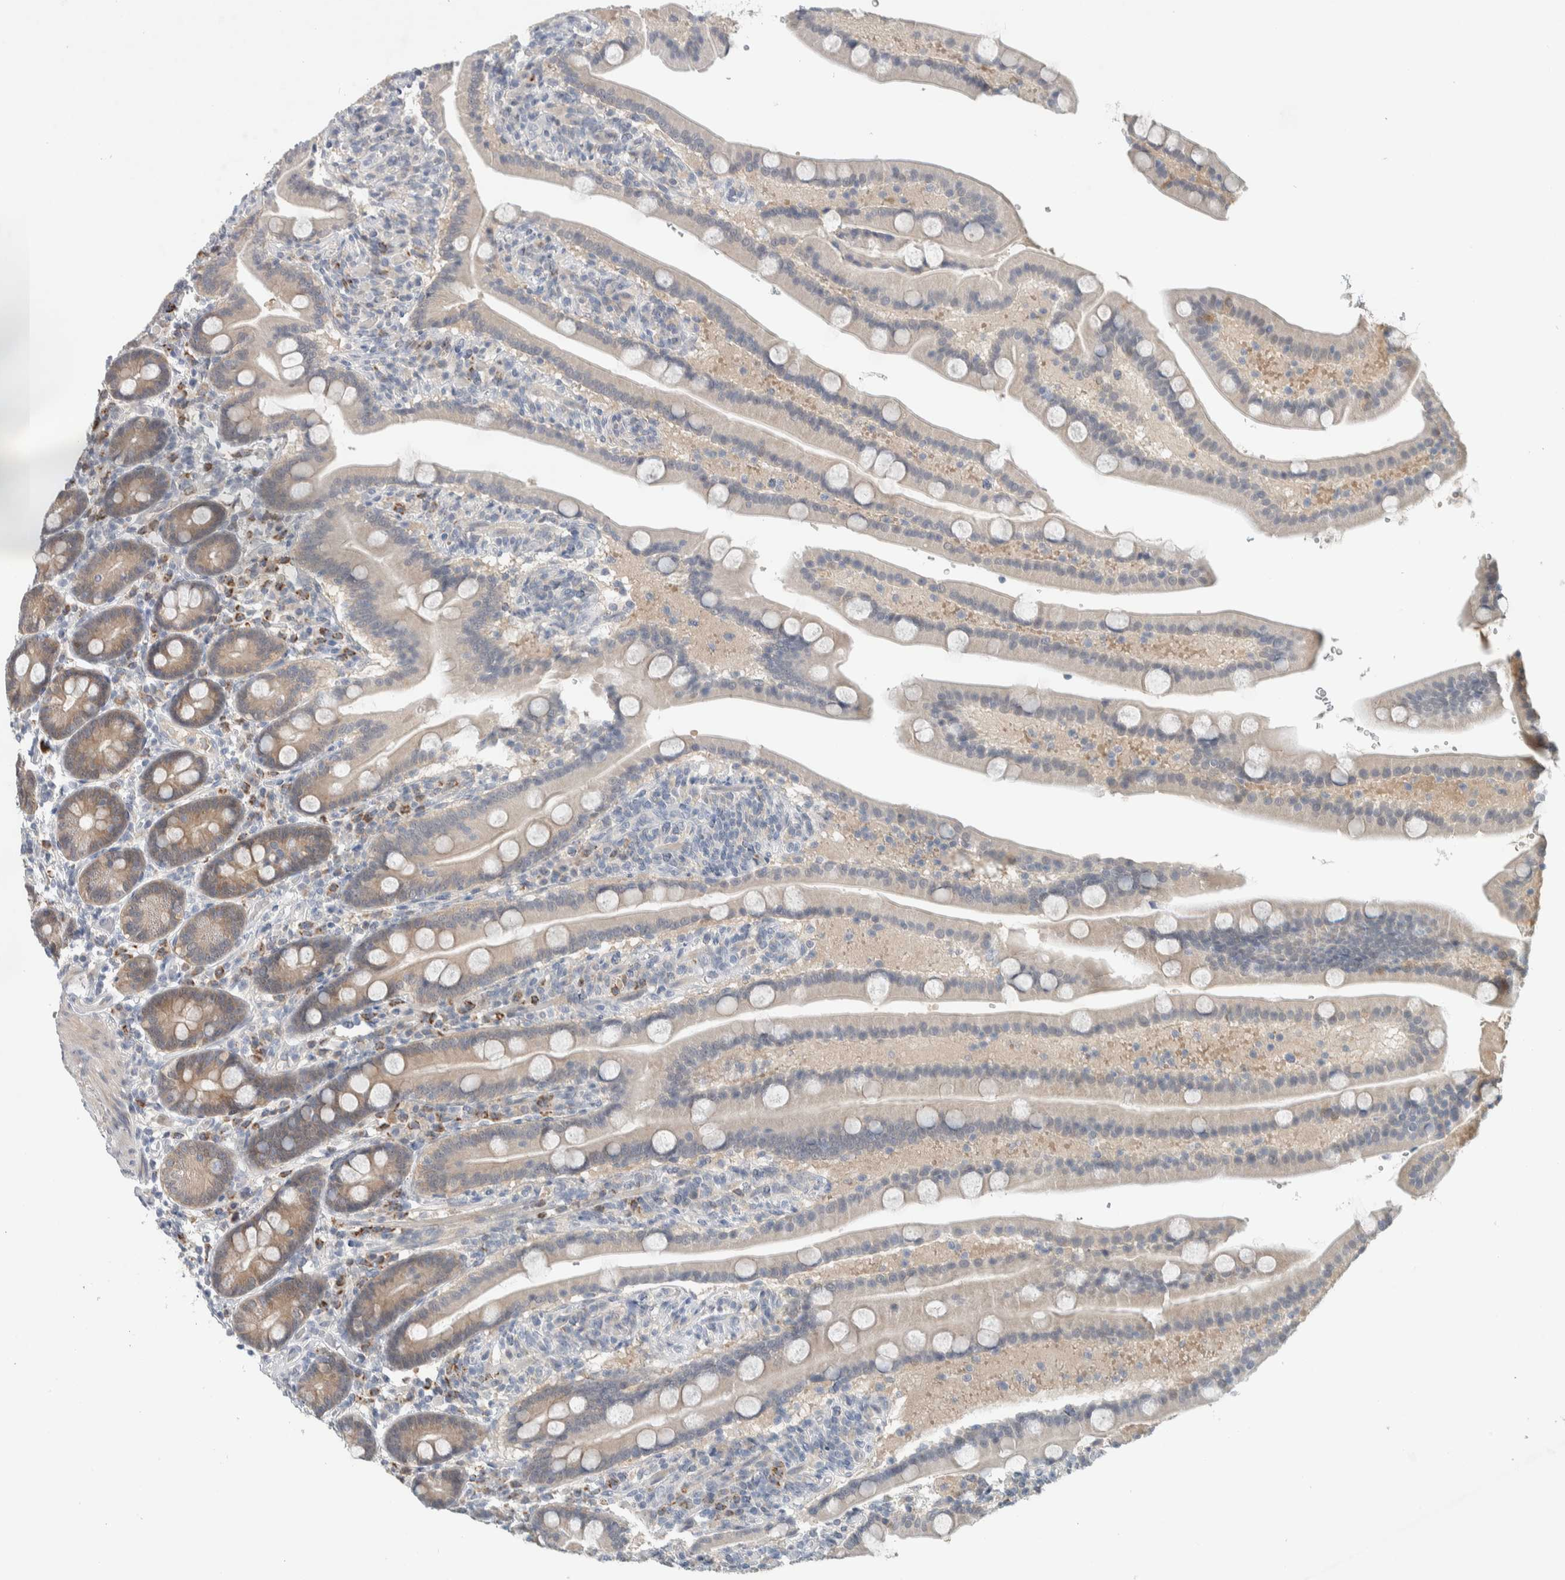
{"staining": {"intensity": "moderate", "quantity": "<25%", "location": "cytoplasmic/membranous"}, "tissue": "duodenum", "cell_type": "Glandular cells", "image_type": "normal", "snomed": [{"axis": "morphology", "description": "Normal tissue, NOS"}, {"axis": "topography", "description": "Duodenum"}], "caption": "A high-resolution photomicrograph shows immunohistochemistry staining of benign duodenum, which demonstrates moderate cytoplasmic/membranous expression in approximately <25% of glandular cells.", "gene": "DEPTOR", "patient": {"sex": "male", "age": 54}}